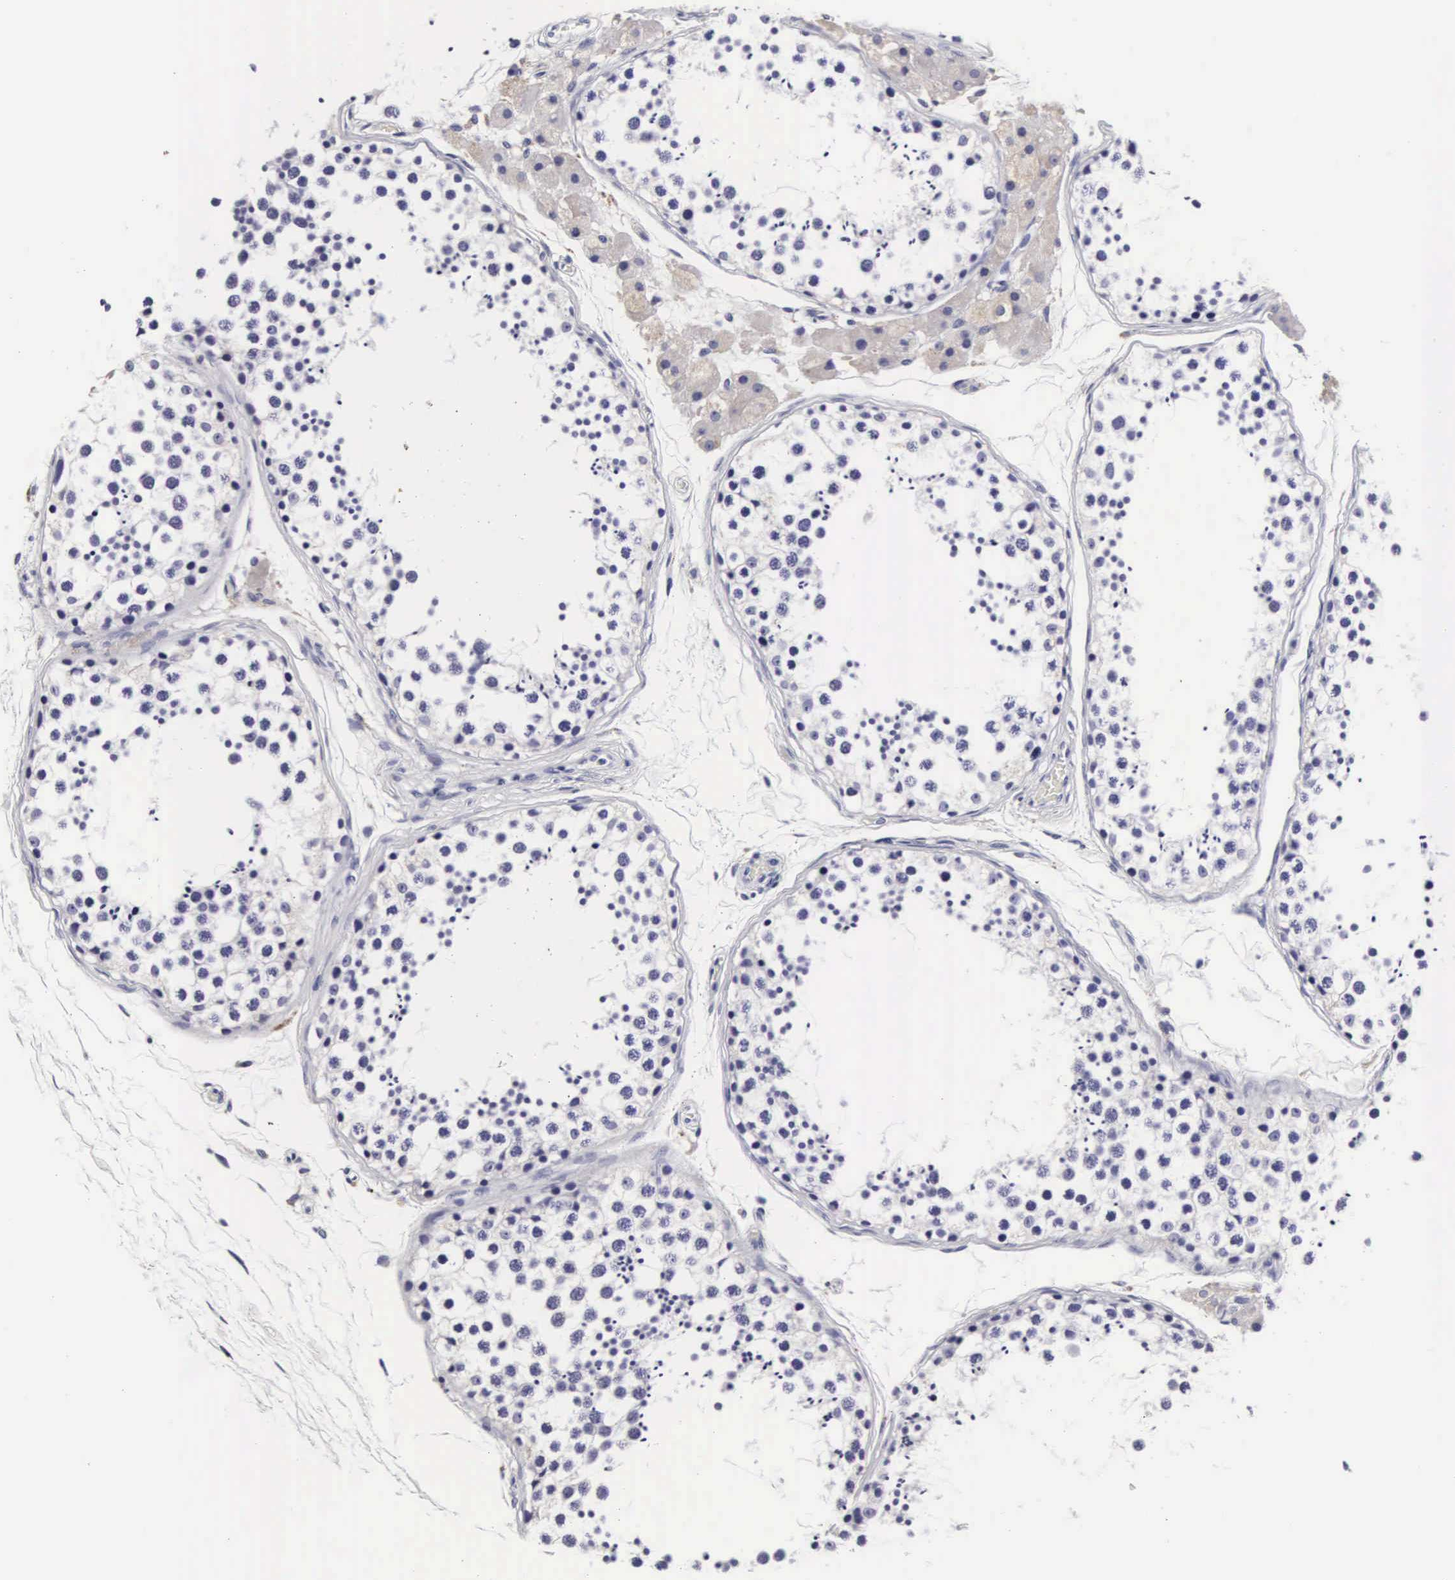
{"staining": {"intensity": "negative", "quantity": "none", "location": "none"}, "tissue": "testis", "cell_type": "Cells in seminiferous ducts", "image_type": "normal", "snomed": [{"axis": "morphology", "description": "Normal tissue, NOS"}, {"axis": "topography", "description": "Testis"}], "caption": "Immunohistochemistry (IHC) of normal human testis reveals no expression in cells in seminiferous ducts.", "gene": "RNASE6", "patient": {"sex": "male", "age": 57}}